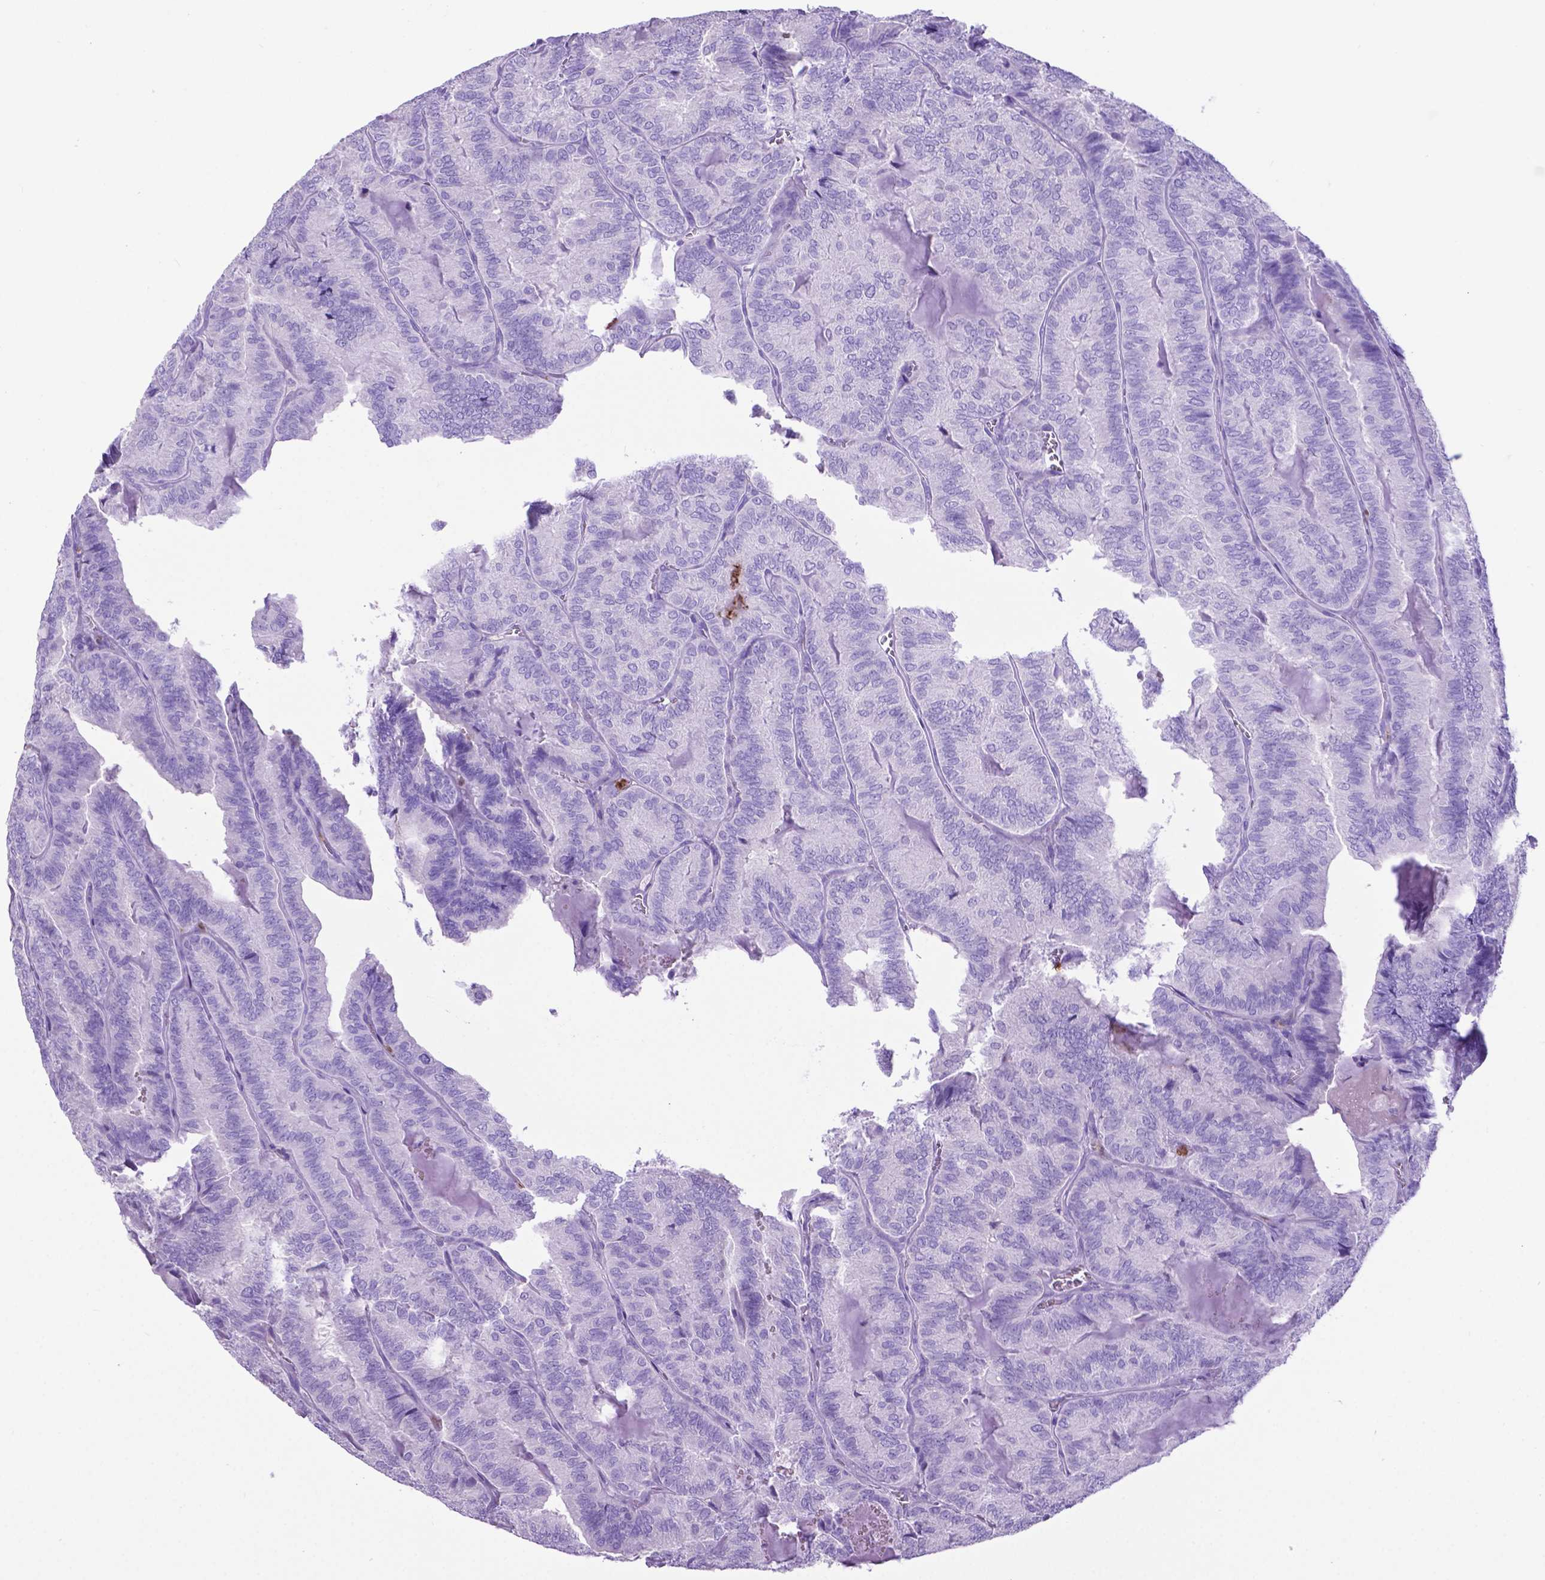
{"staining": {"intensity": "negative", "quantity": "none", "location": "none"}, "tissue": "thyroid cancer", "cell_type": "Tumor cells", "image_type": "cancer", "snomed": [{"axis": "morphology", "description": "Papillary adenocarcinoma, NOS"}, {"axis": "topography", "description": "Thyroid gland"}], "caption": "An image of papillary adenocarcinoma (thyroid) stained for a protein demonstrates no brown staining in tumor cells.", "gene": "LZTR1", "patient": {"sex": "female", "age": 75}}